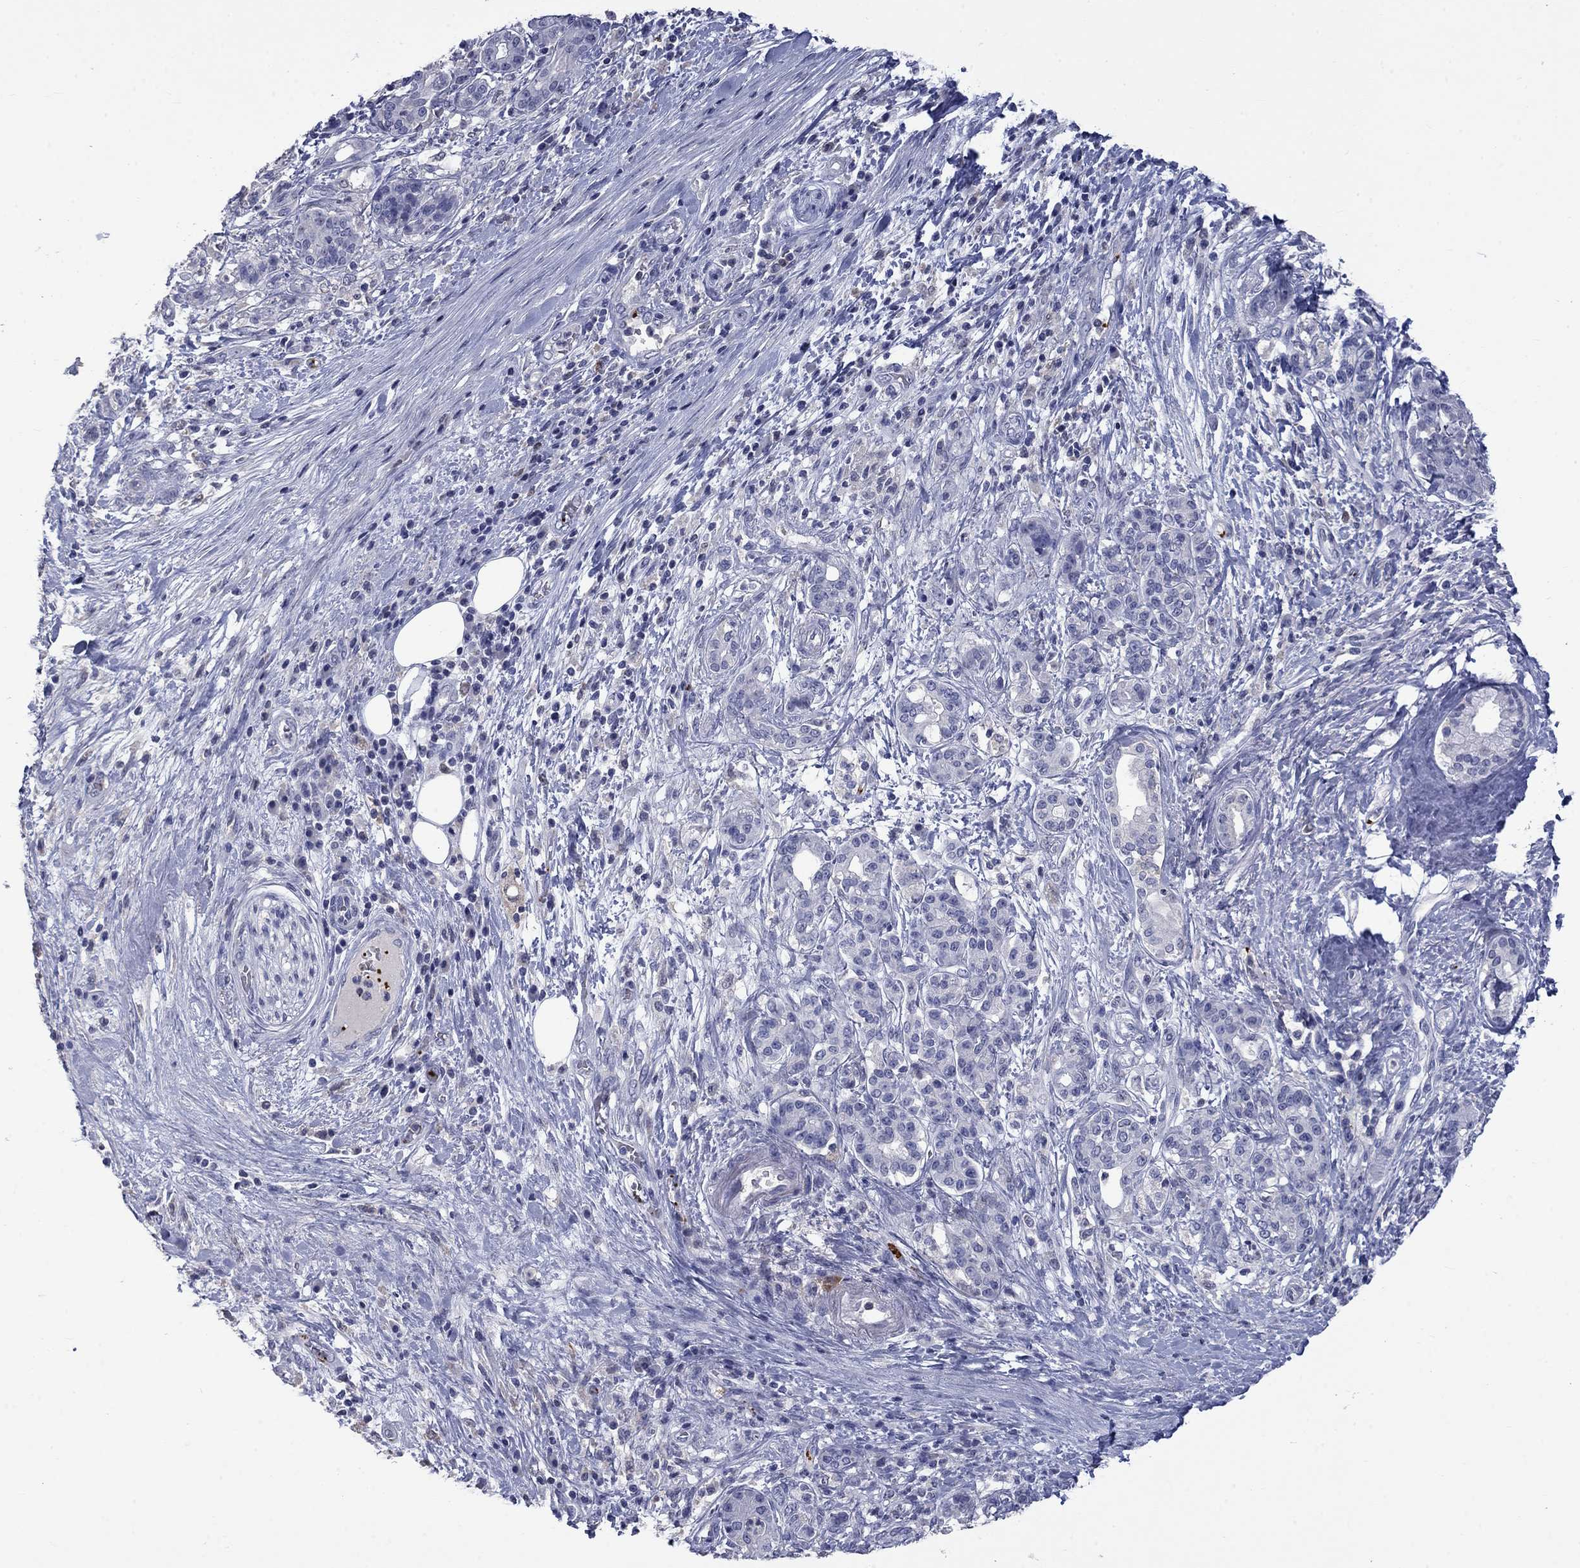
{"staining": {"intensity": "negative", "quantity": "none", "location": "none"}, "tissue": "pancreatic cancer", "cell_type": "Tumor cells", "image_type": "cancer", "snomed": [{"axis": "morphology", "description": "Adenocarcinoma, NOS"}, {"axis": "topography", "description": "Pancreas"}], "caption": "There is no significant expression in tumor cells of pancreatic cancer.", "gene": "PLEK", "patient": {"sex": "female", "age": 73}}